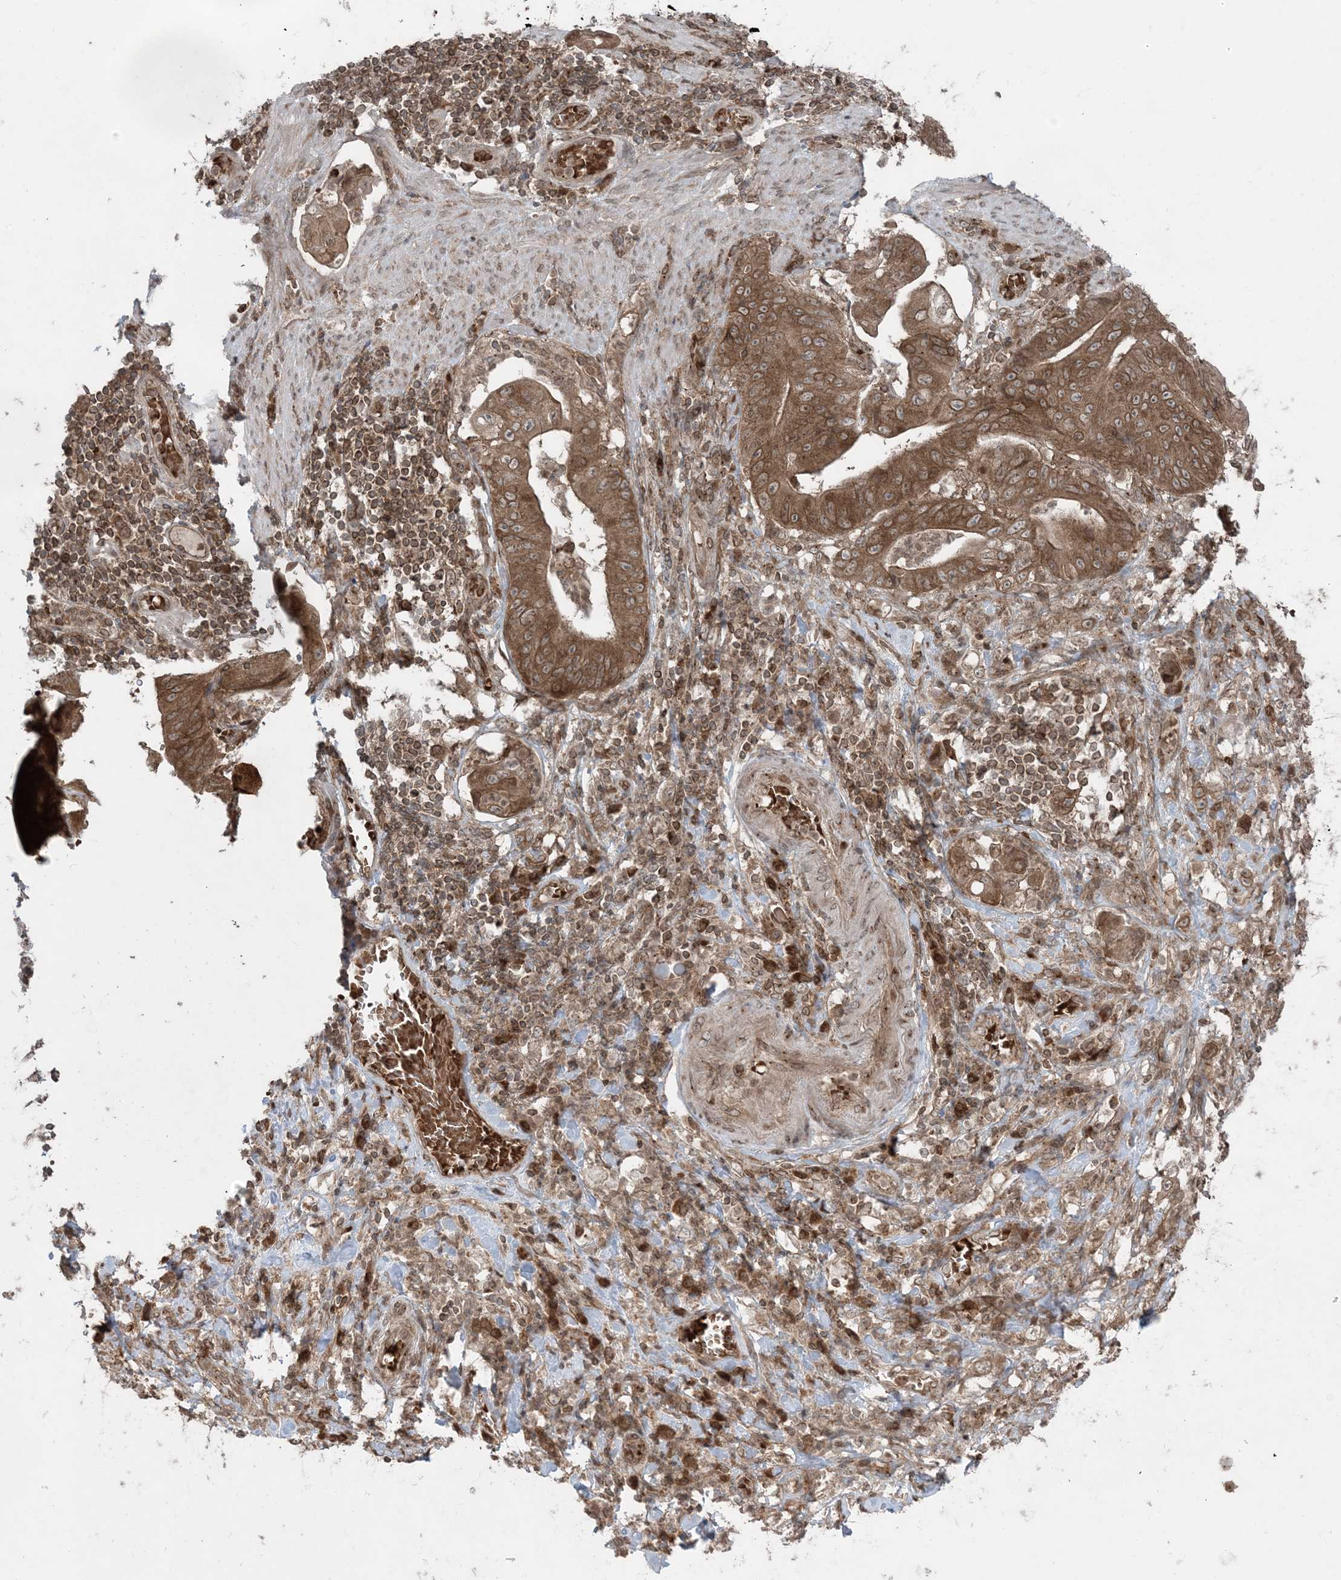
{"staining": {"intensity": "moderate", "quantity": ">75%", "location": "cytoplasmic/membranous"}, "tissue": "stomach cancer", "cell_type": "Tumor cells", "image_type": "cancer", "snomed": [{"axis": "morphology", "description": "Adenocarcinoma, NOS"}, {"axis": "topography", "description": "Stomach"}], "caption": "Immunohistochemistry image of neoplastic tissue: adenocarcinoma (stomach) stained using IHC demonstrates medium levels of moderate protein expression localized specifically in the cytoplasmic/membranous of tumor cells, appearing as a cytoplasmic/membranous brown color.", "gene": "DDX19B", "patient": {"sex": "female", "age": 73}}